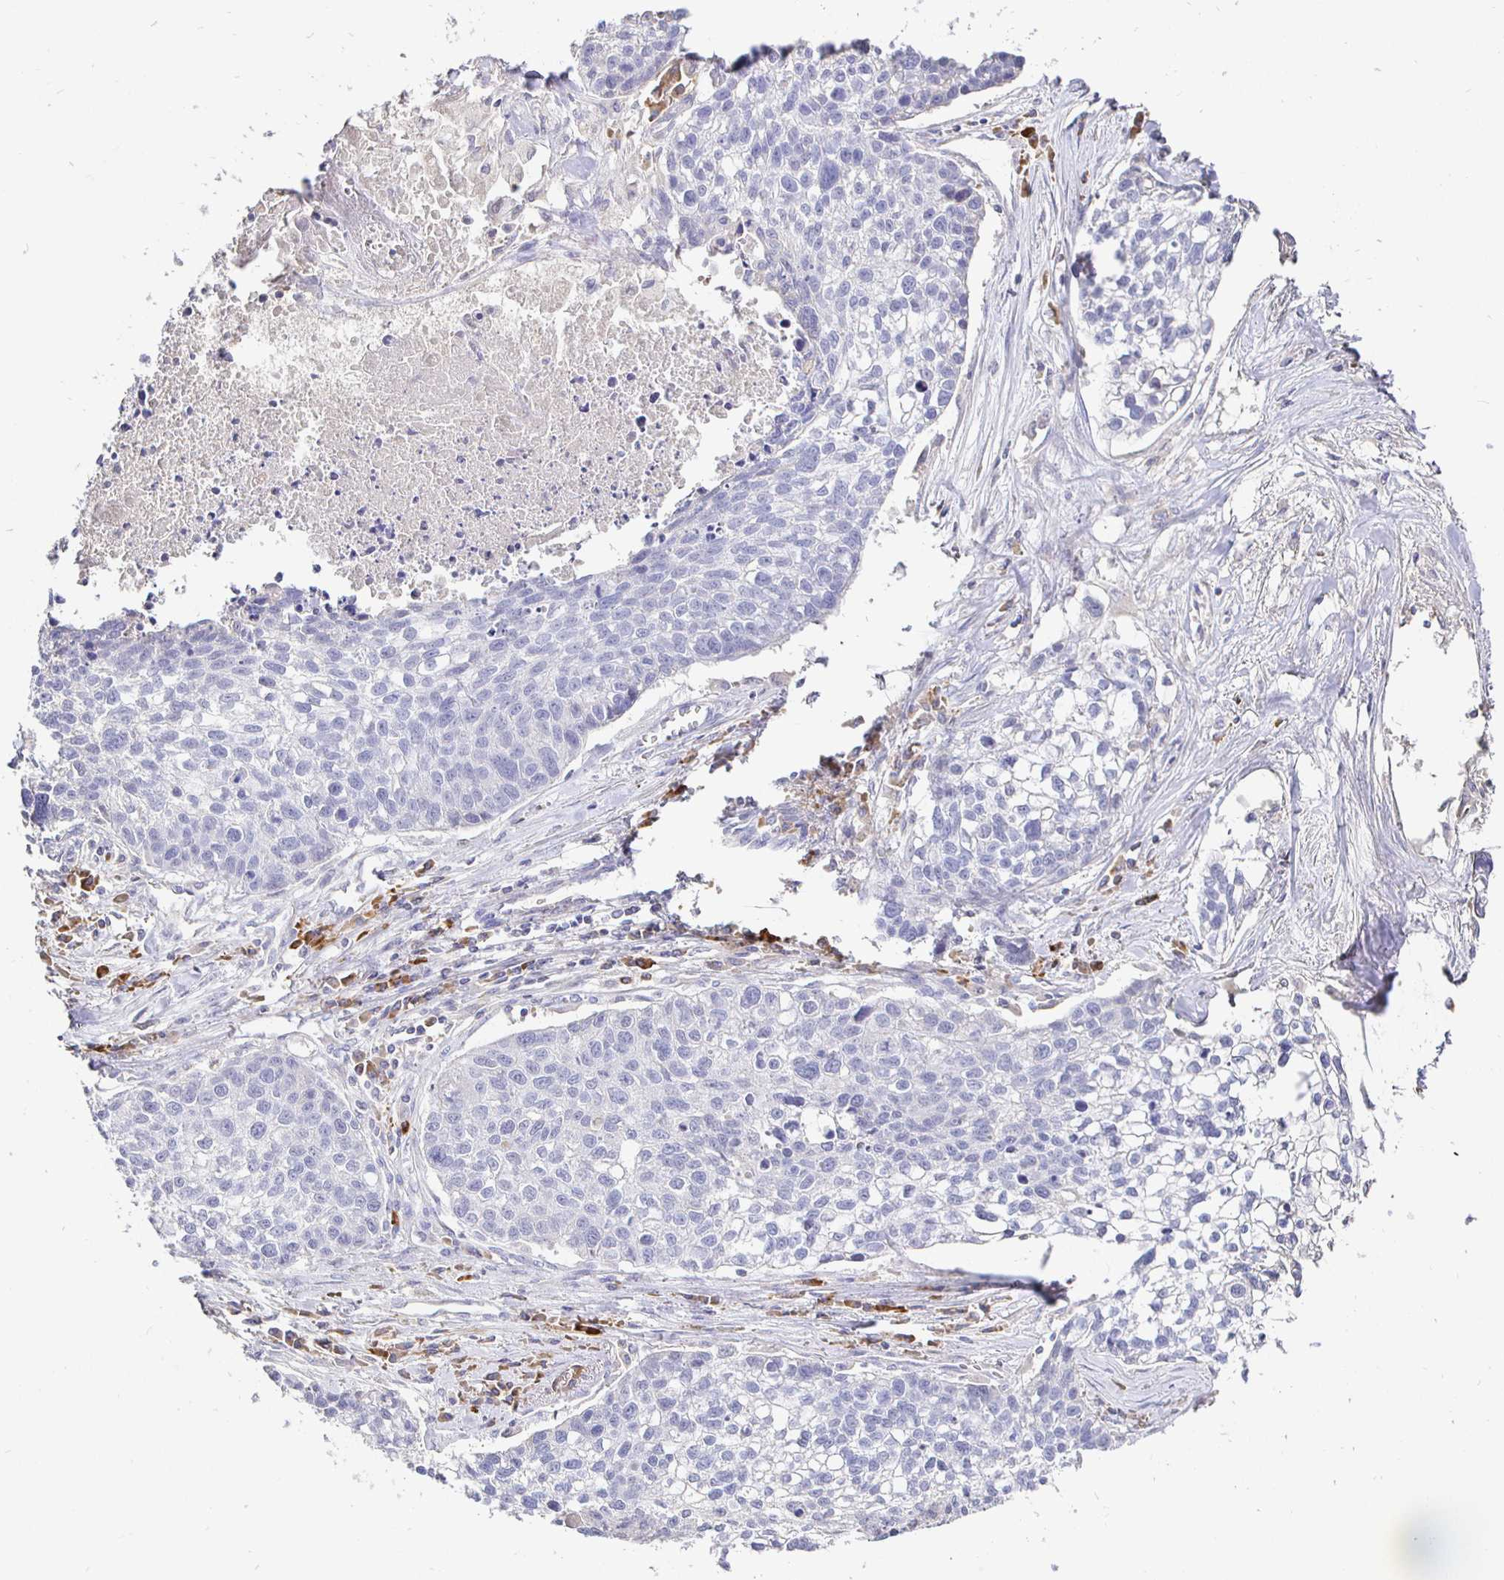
{"staining": {"intensity": "negative", "quantity": "none", "location": "none"}, "tissue": "lung cancer", "cell_type": "Tumor cells", "image_type": "cancer", "snomed": [{"axis": "morphology", "description": "Squamous cell carcinoma, NOS"}, {"axis": "topography", "description": "Lung"}], "caption": "Tumor cells show no significant protein positivity in lung cancer (squamous cell carcinoma).", "gene": "CXCR3", "patient": {"sex": "male", "age": 74}}